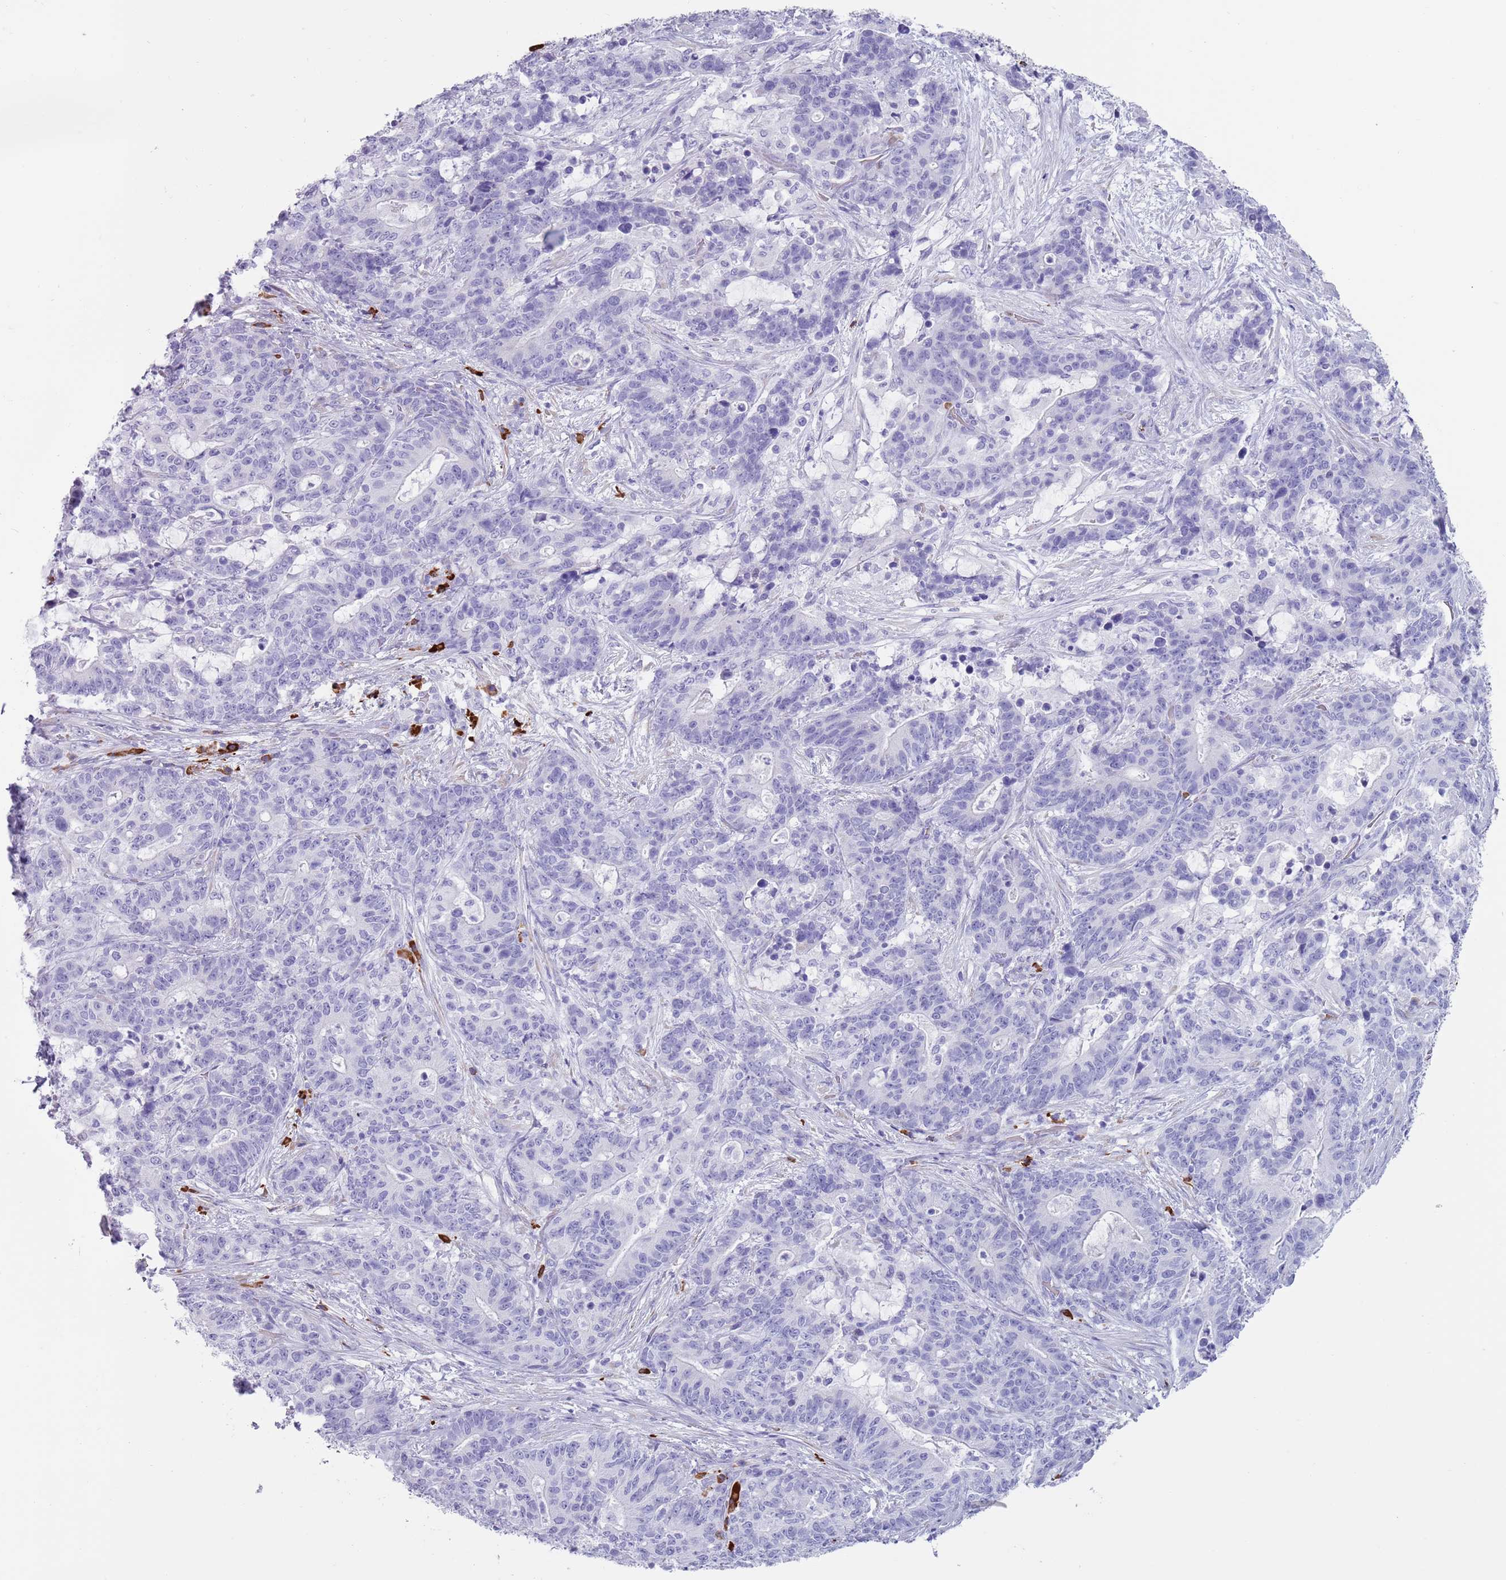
{"staining": {"intensity": "negative", "quantity": "none", "location": "none"}, "tissue": "stomach cancer", "cell_type": "Tumor cells", "image_type": "cancer", "snomed": [{"axis": "morphology", "description": "Normal tissue, NOS"}, {"axis": "morphology", "description": "Adenocarcinoma, NOS"}, {"axis": "topography", "description": "Stomach"}], "caption": "Stomach adenocarcinoma stained for a protein using immunohistochemistry (IHC) exhibits no expression tumor cells.", "gene": "LY6G5B", "patient": {"sex": "female", "age": 64}}